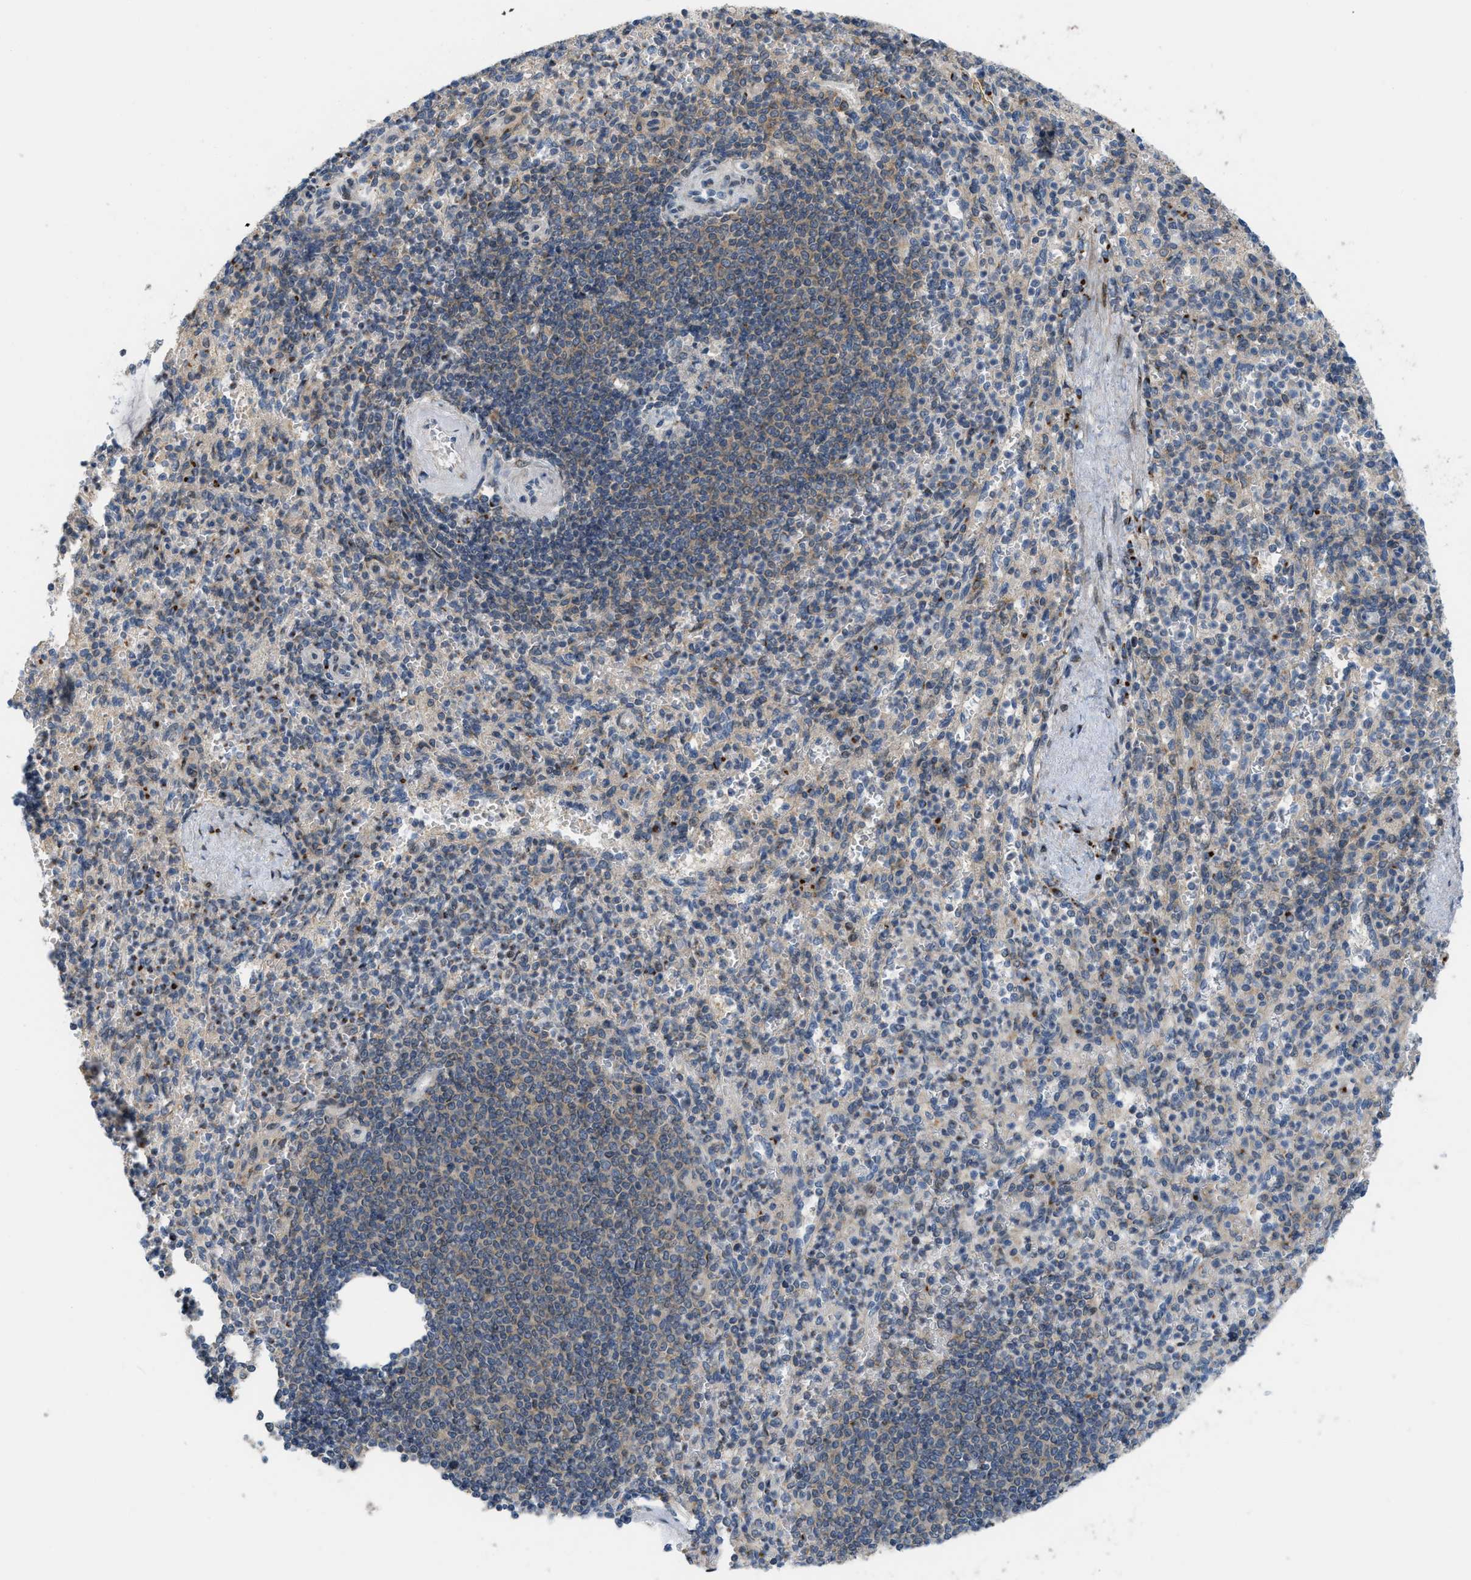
{"staining": {"intensity": "moderate", "quantity": "<25%", "location": "cytoplasmic/membranous"}, "tissue": "spleen", "cell_type": "Cells in red pulp", "image_type": "normal", "snomed": [{"axis": "morphology", "description": "Normal tissue, NOS"}, {"axis": "topography", "description": "Spleen"}], "caption": "Brown immunohistochemical staining in normal spleen displays moderate cytoplasmic/membranous staining in approximately <25% of cells in red pulp. Using DAB (3,3'-diaminobenzidine) (brown) and hematoxylin (blue) stains, captured at high magnification using brightfield microscopy.", "gene": "DIPK1A", "patient": {"sex": "female", "age": 74}}